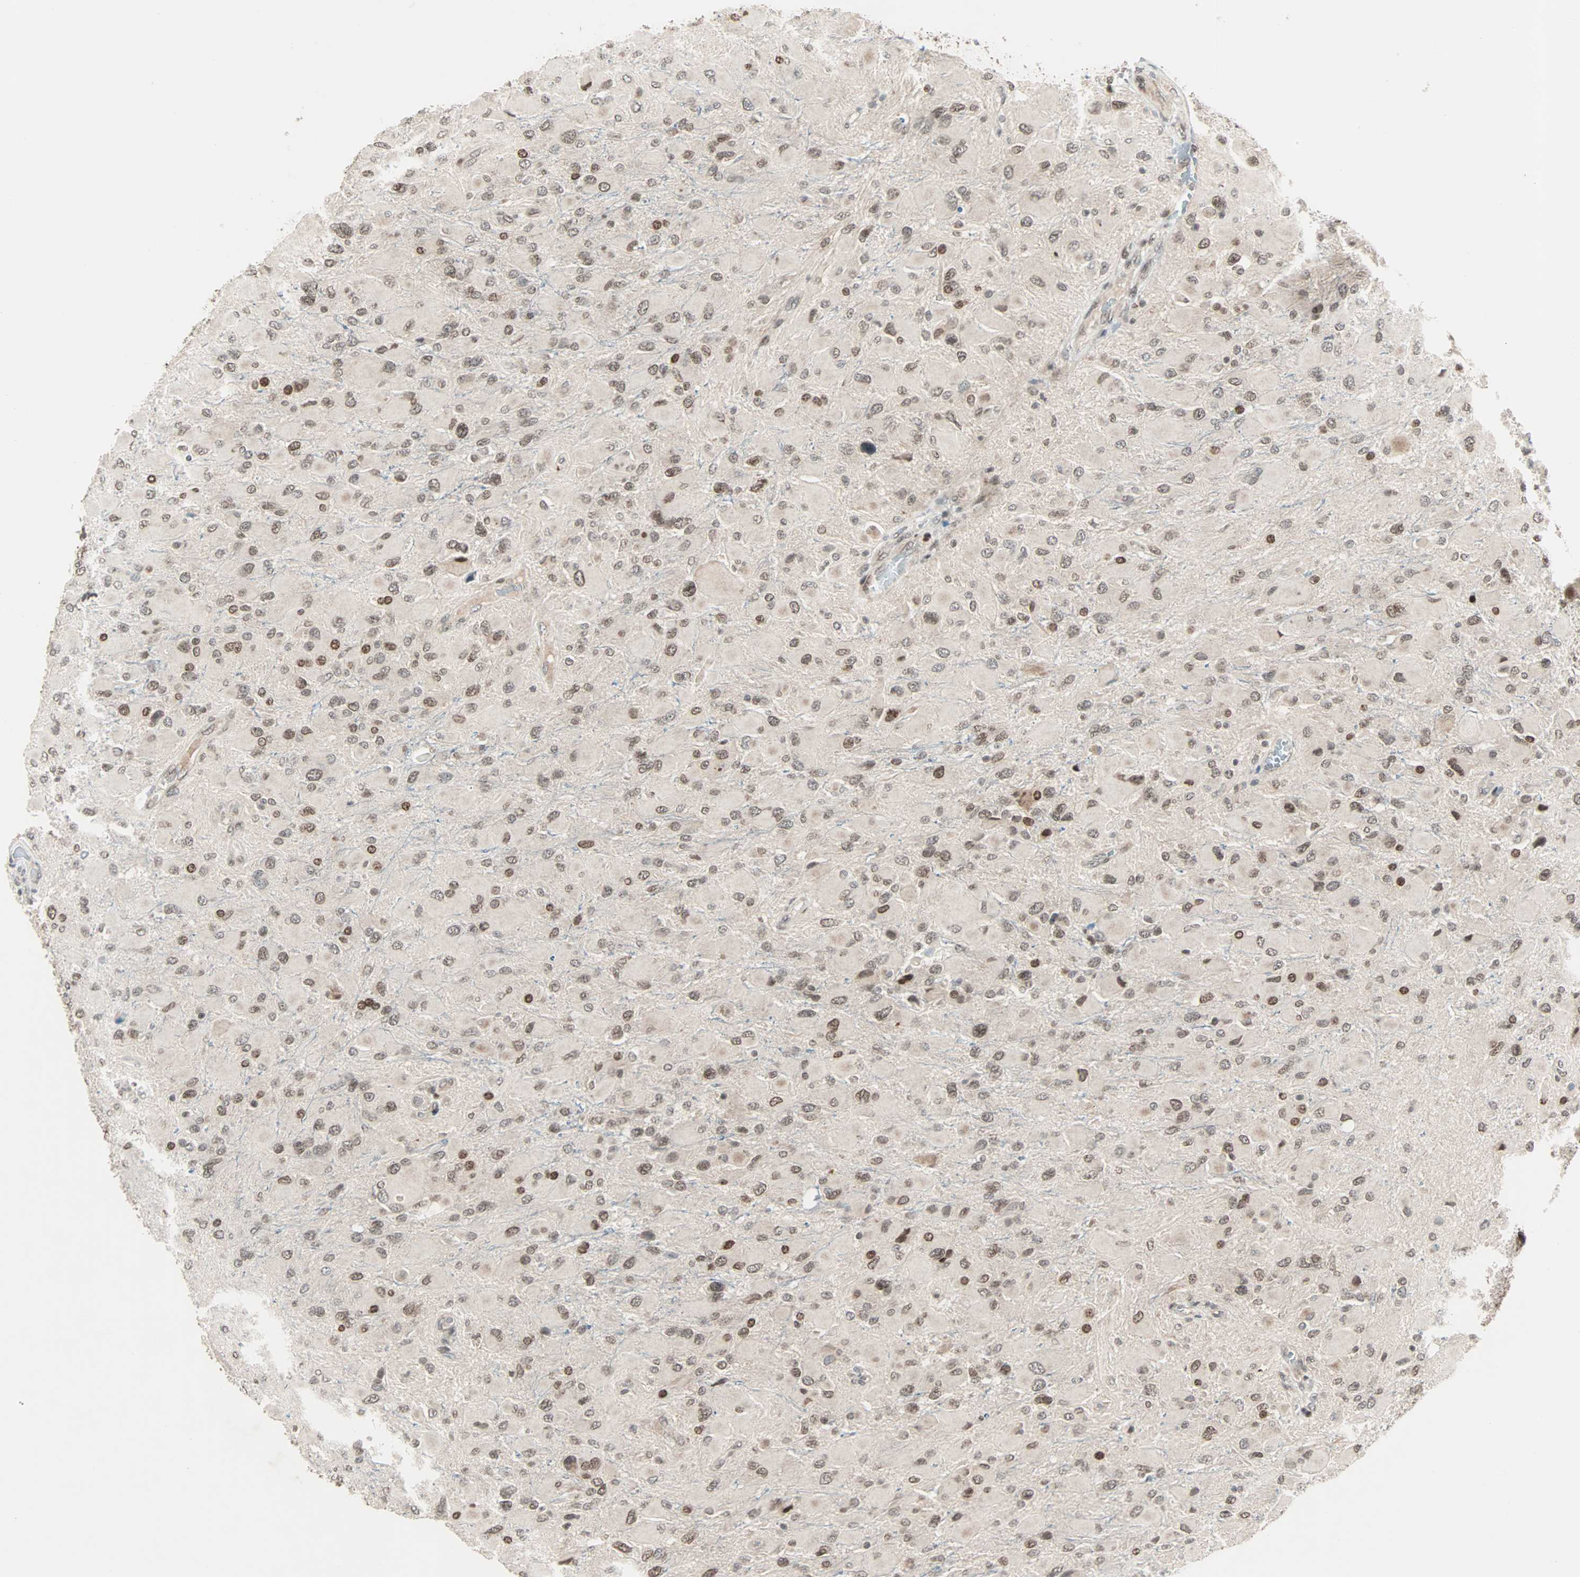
{"staining": {"intensity": "moderate", "quantity": "<25%", "location": "nuclear"}, "tissue": "glioma", "cell_type": "Tumor cells", "image_type": "cancer", "snomed": [{"axis": "morphology", "description": "Glioma, malignant, High grade"}, {"axis": "topography", "description": "Cerebral cortex"}], "caption": "Malignant glioma (high-grade) stained for a protein (brown) demonstrates moderate nuclear positive positivity in approximately <25% of tumor cells.", "gene": "CBX4", "patient": {"sex": "female", "age": 36}}